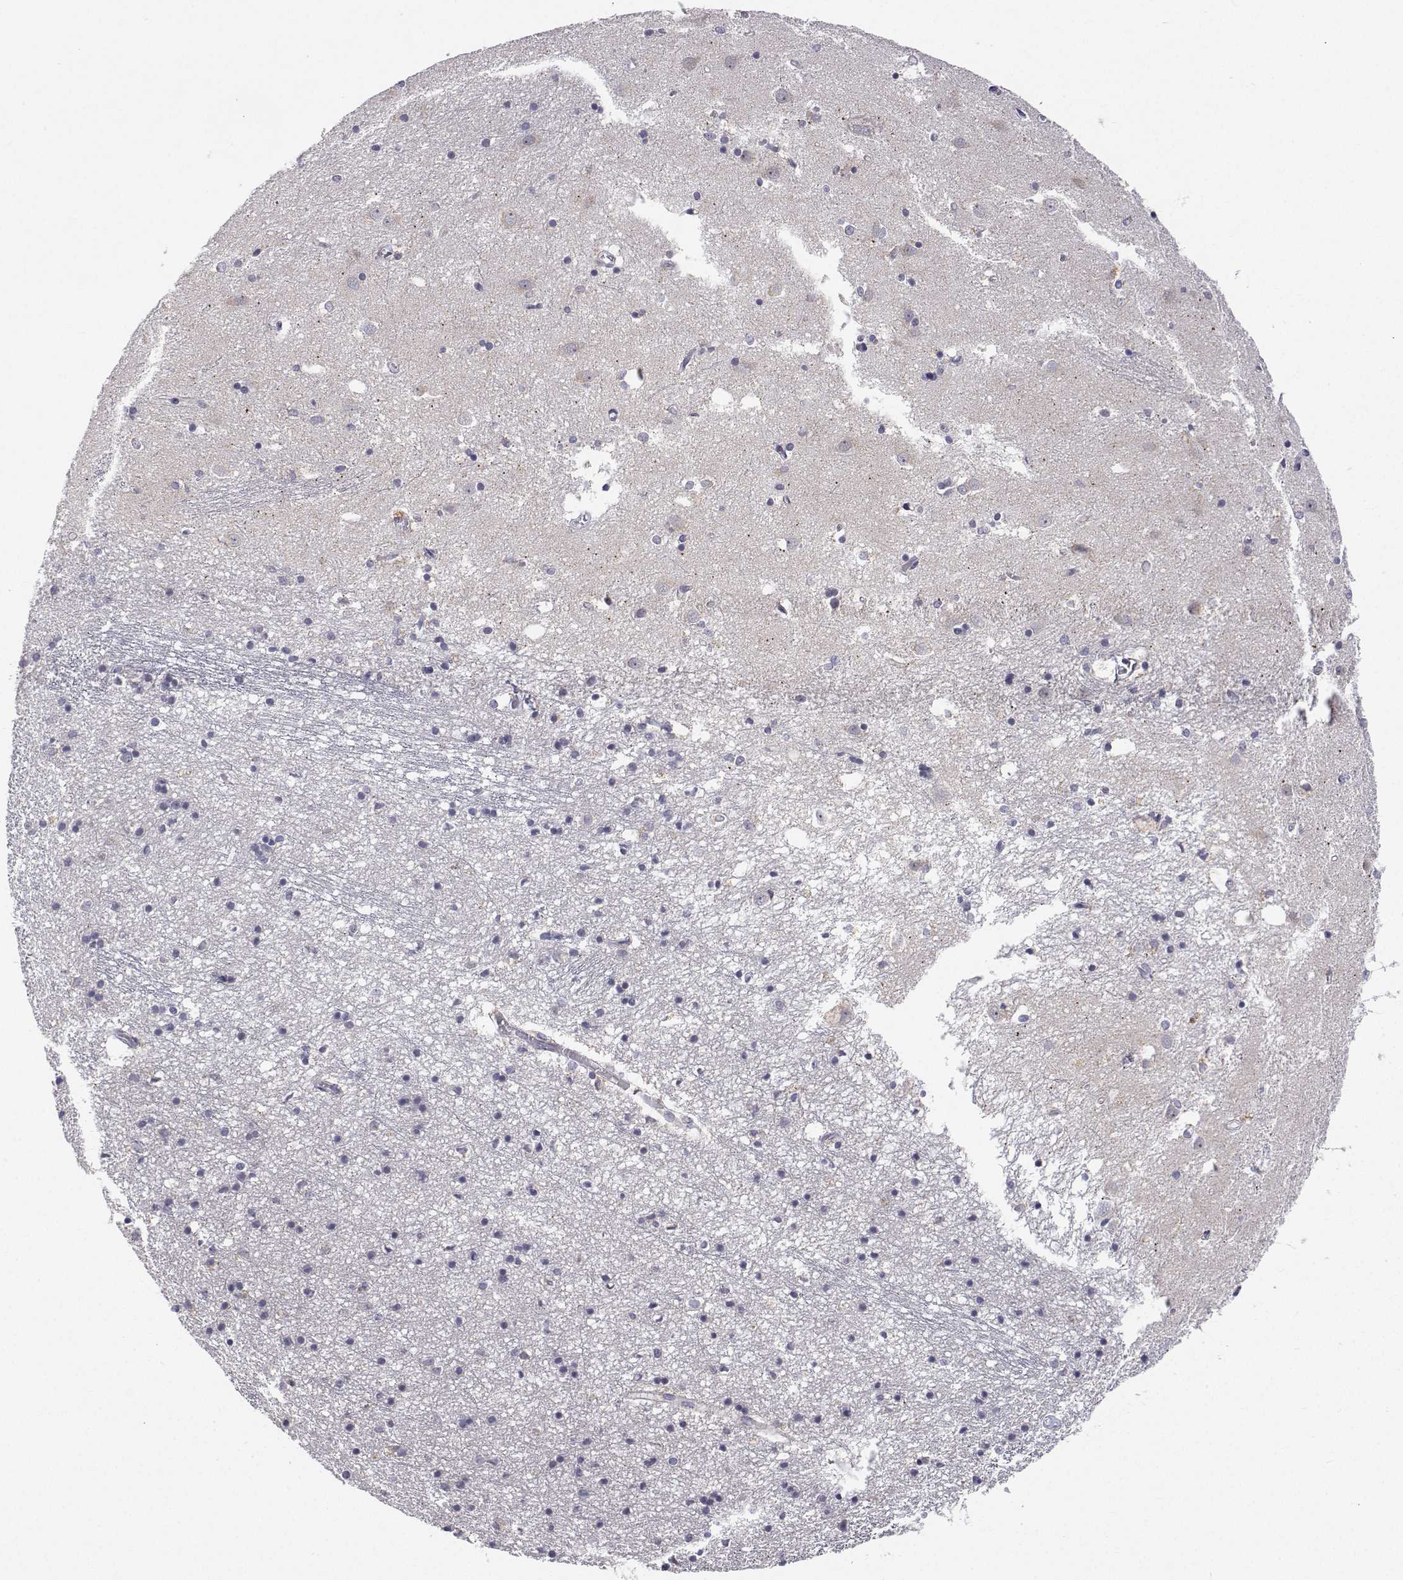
{"staining": {"intensity": "negative", "quantity": "none", "location": "none"}, "tissue": "caudate", "cell_type": "Glial cells", "image_type": "normal", "snomed": [{"axis": "morphology", "description": "Normal tissue, NOS"}, {"axis": "topography", "description": "Lateral ventricle wall"}], "caption": "High magnification brightfield microscopy of unremarkable caudate stained with DAB (3,3'-diaminobenzidine) (brown) and counterstained with hematoxylin (blue): glial cells show no significant staining. Brightfield microscopy of IHC stained with DAB (3,3'-diaminobenzidine) (brown) and hematoxylin (blue), captured at high magnification.", "gene": "MRPL3", "patient": {"sex": "male", "age": 54}}